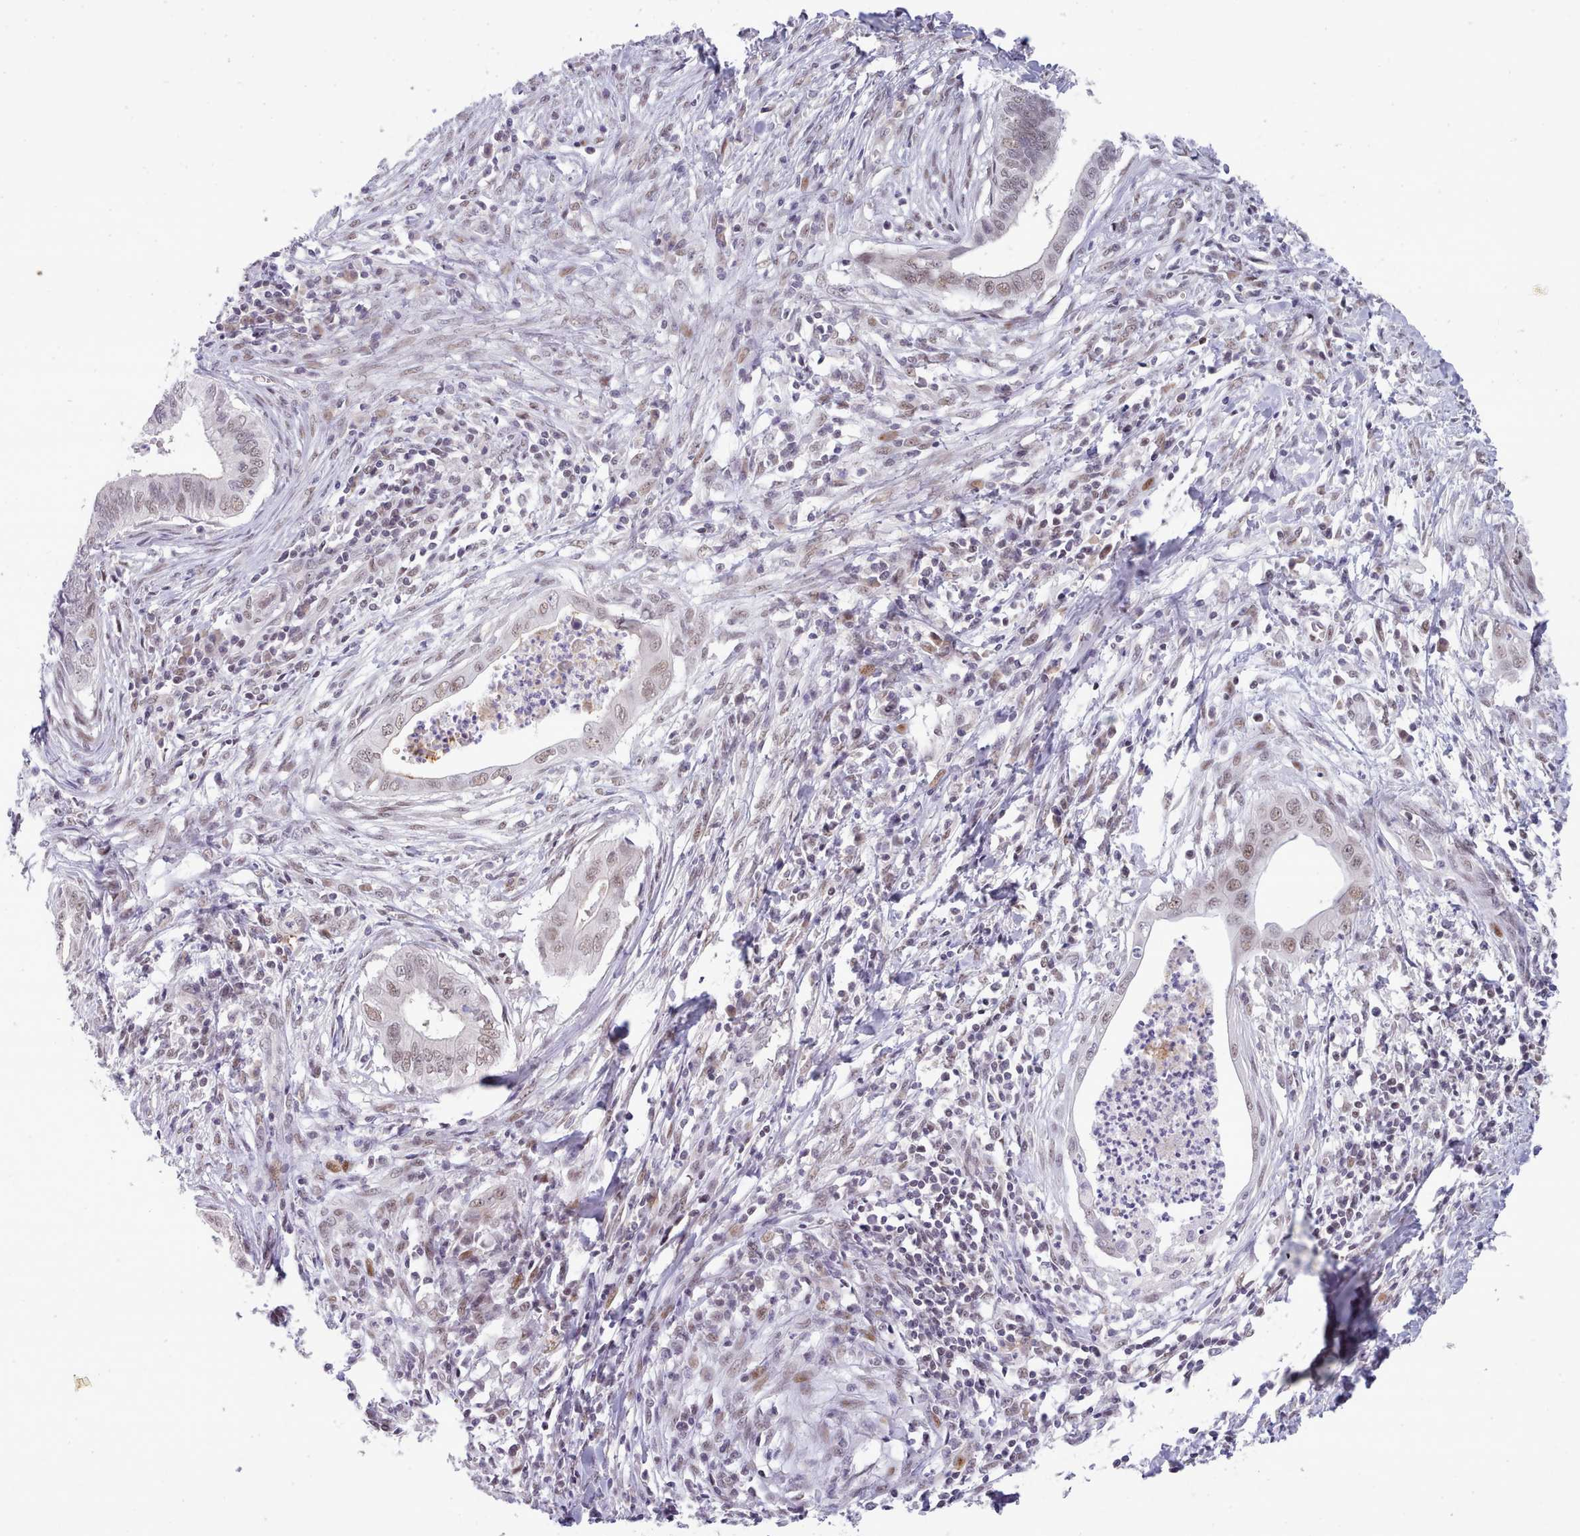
{"staining": {"intensity": "weak", "quantity": ">75%", "location": "nuclear"}, "tissue": "cervical cancer", "cell_type": "Tumor cells", "image_type": "cancer", "snomed": [{"axis": "morphology", "description": "Adenocarcinoma, NOS"}, {"axis": "topography", "description": "Cervix"}], "caption": "Protein expression analysis of cervical cancer (adenocarcinoma) exhibits weak nuclear staining in about >75% of tumor cells. The staining was performed using DAB, with brown indicating positive protein expression. Nuclei are stained blue with hematoxylin.", "gene": "RFX1", "patient": {"sex": "female", "age": 42}}